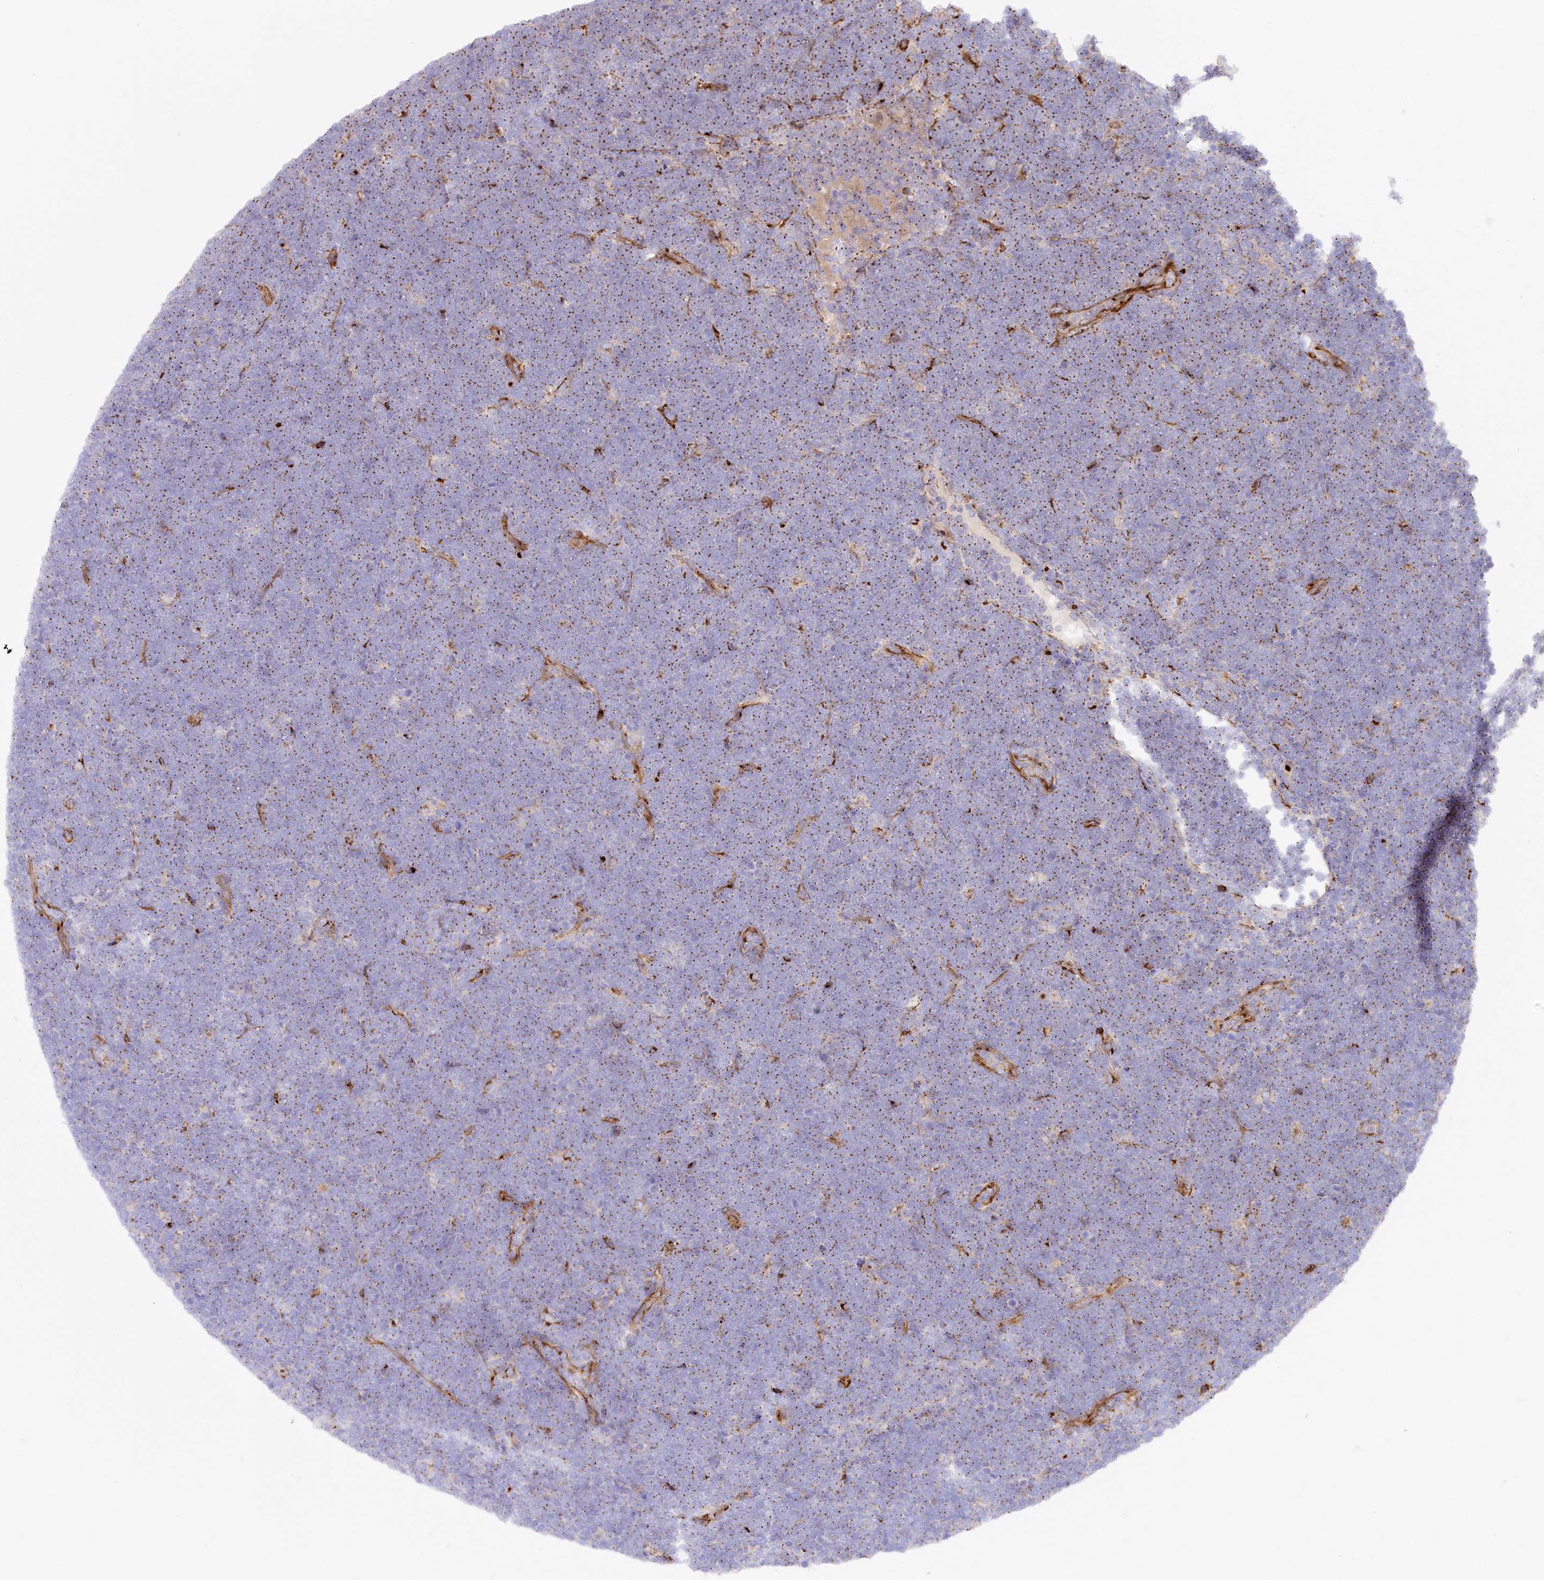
{"staining": {"intensity": "moderate", "quantity": ">75%", "location": "cytoplasmic/membranous"}, "tissue": "lymphoma", "cell_type": "Tumor cells", "image_type": "cancer", "snomed": [{"axis": "morphology", "description": "Malignant lymphoma, non-Hodgkin's type, High grade"}, {"axis": "topography", "description": "Lymph node"}], "caption": "A high-resolution image shows IHC staining of malignant lymphoma, non-Hodgkin's type (high-grade), which demonstrates moderate cytoplasmic/membranous positivity in approximately >75% of tumor cells.", "gene": "ABRAXAS2", "patient": {"sex": "male", "age": 13}}